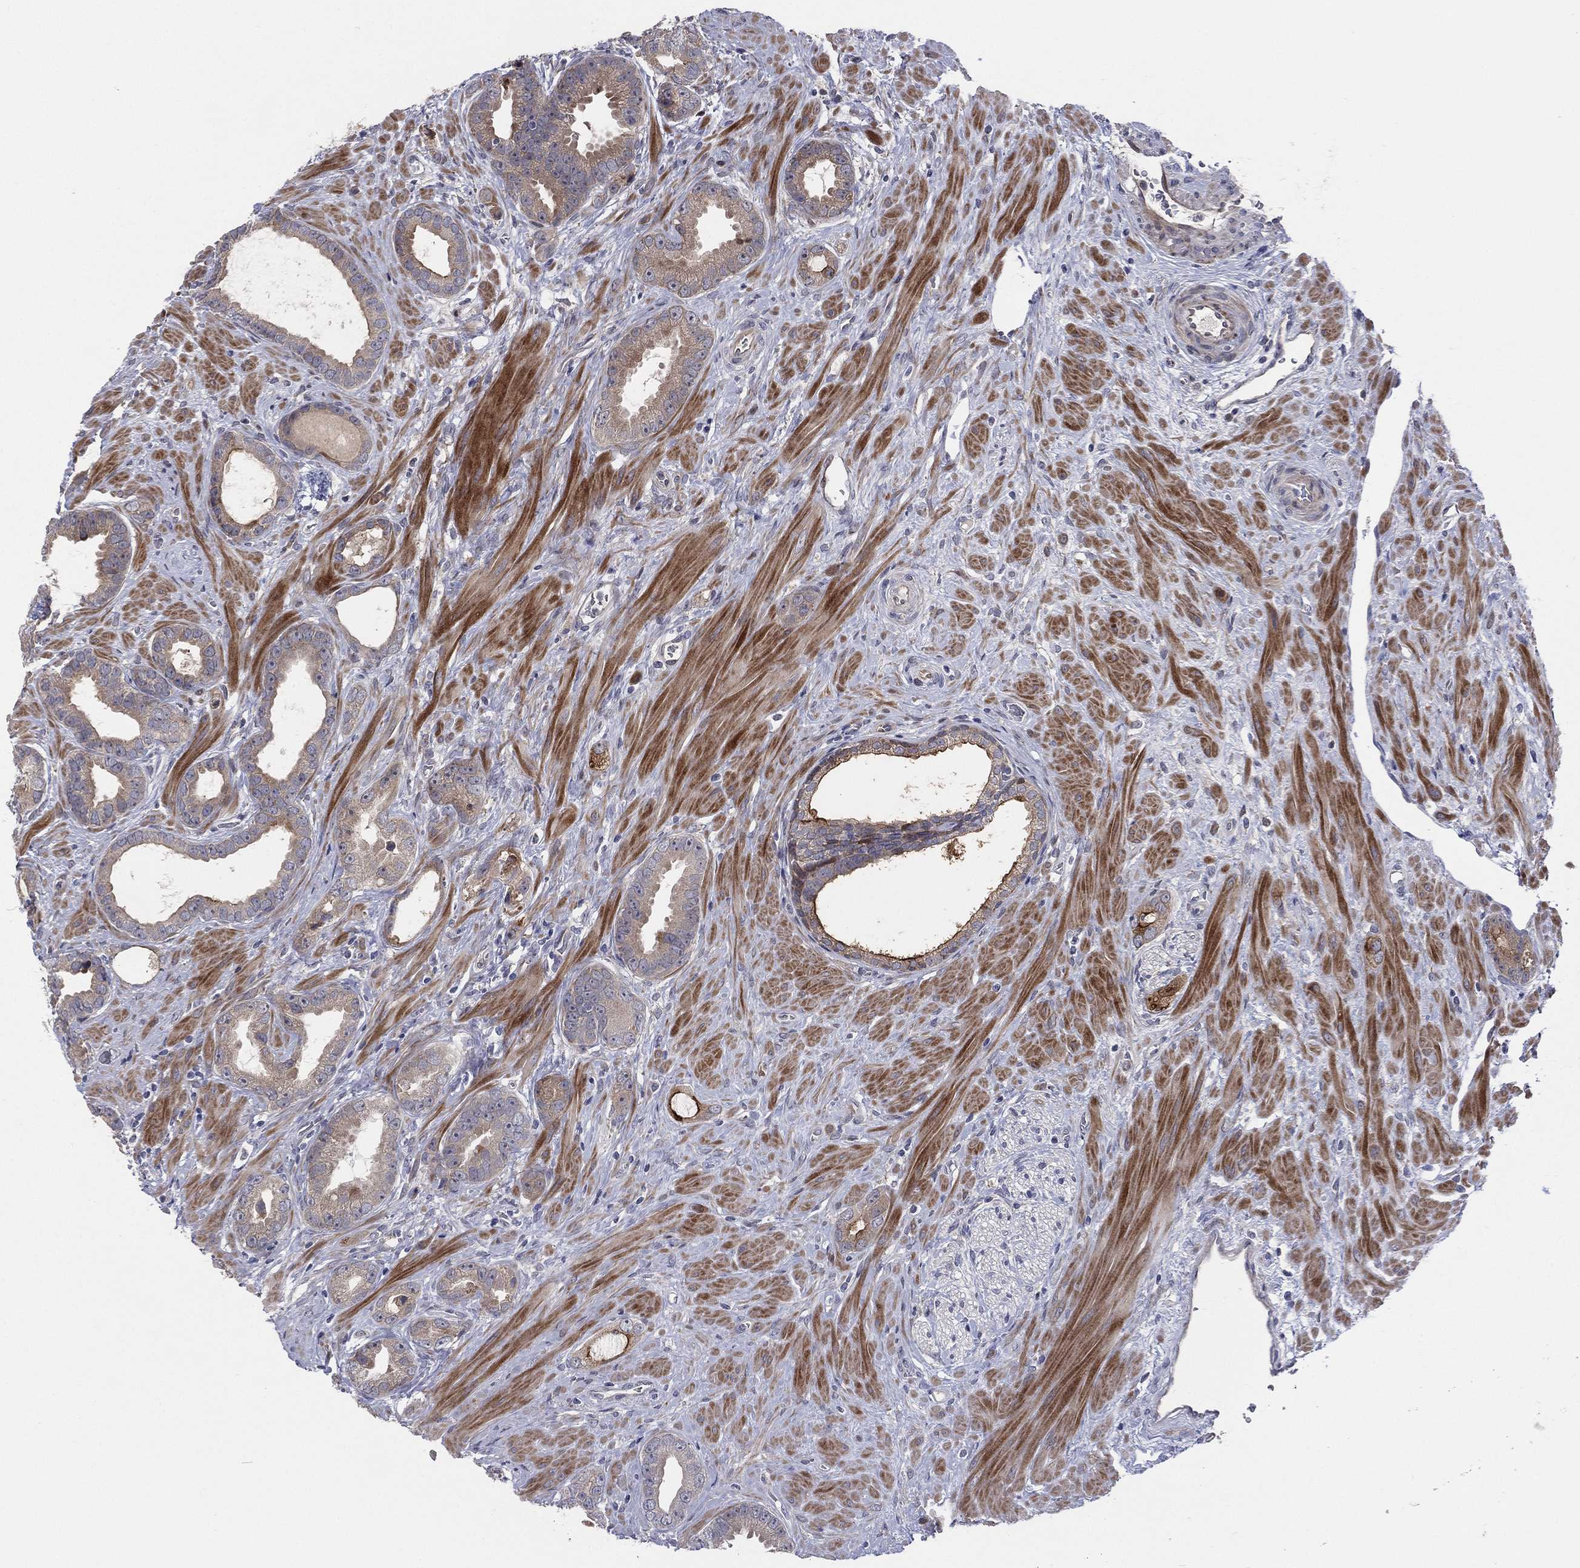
{"staining": {"intensity": "negative", "quantity": "none", "location": "none"}, "tissue": "prostate cancer", "cell_type": "Tumor cells", "image_type": "cancer", "snomed": [{"axis": "morphology", "description": "Adenocarcinoma, Low grade"}, {"axis": "topography", "description": "Prostate"}], "caption": "The photomicrograph shows no significant expression in tumor cells of low-grade adenocarcinoma (prostate). (DAB (3,3'-diaminobenzidine) immunohistochemistry (IHC) with hematoxylin counter stain).", "gene": "UTP14A", "patient": {"sex": "male", "age": 68}}